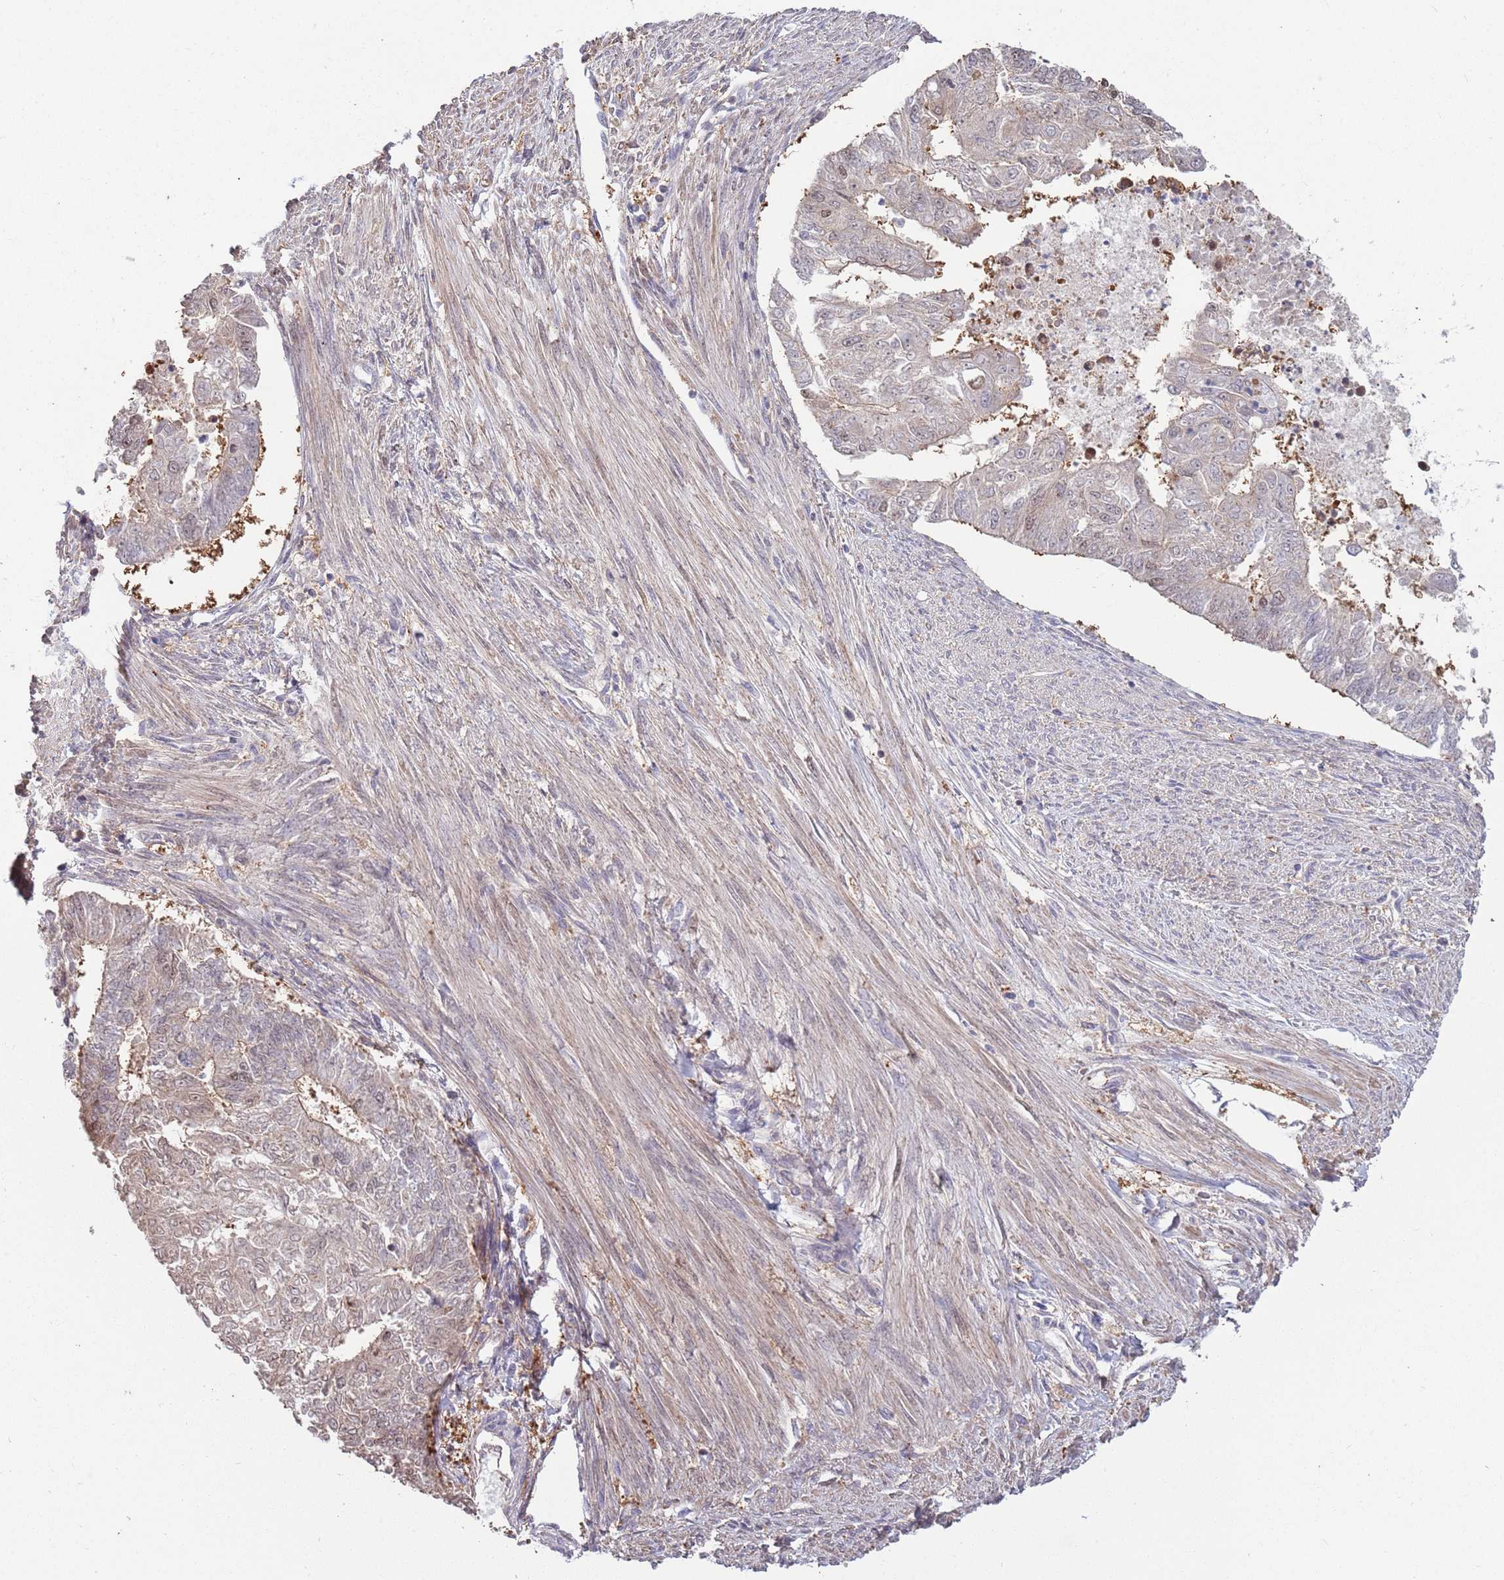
{"staining": {"intensity": "negative", "quantity": "none", "location": "none"}, "tissue": "endometrial cancer", "cell_type": "Tumor cells", "image_type": "cancer", "snomed": [{"axis": "morphology", "description": "Adenocarcinoma, NOS"}, {"axis": "topography", "description": "Endometrium"}], "caption": "The photomicrograph demonstrates no significant expression in tumor cells of endometrial adenocarcinoma.", "gene": "SALL1", "patient": {"sex": "female", "age": 32}}